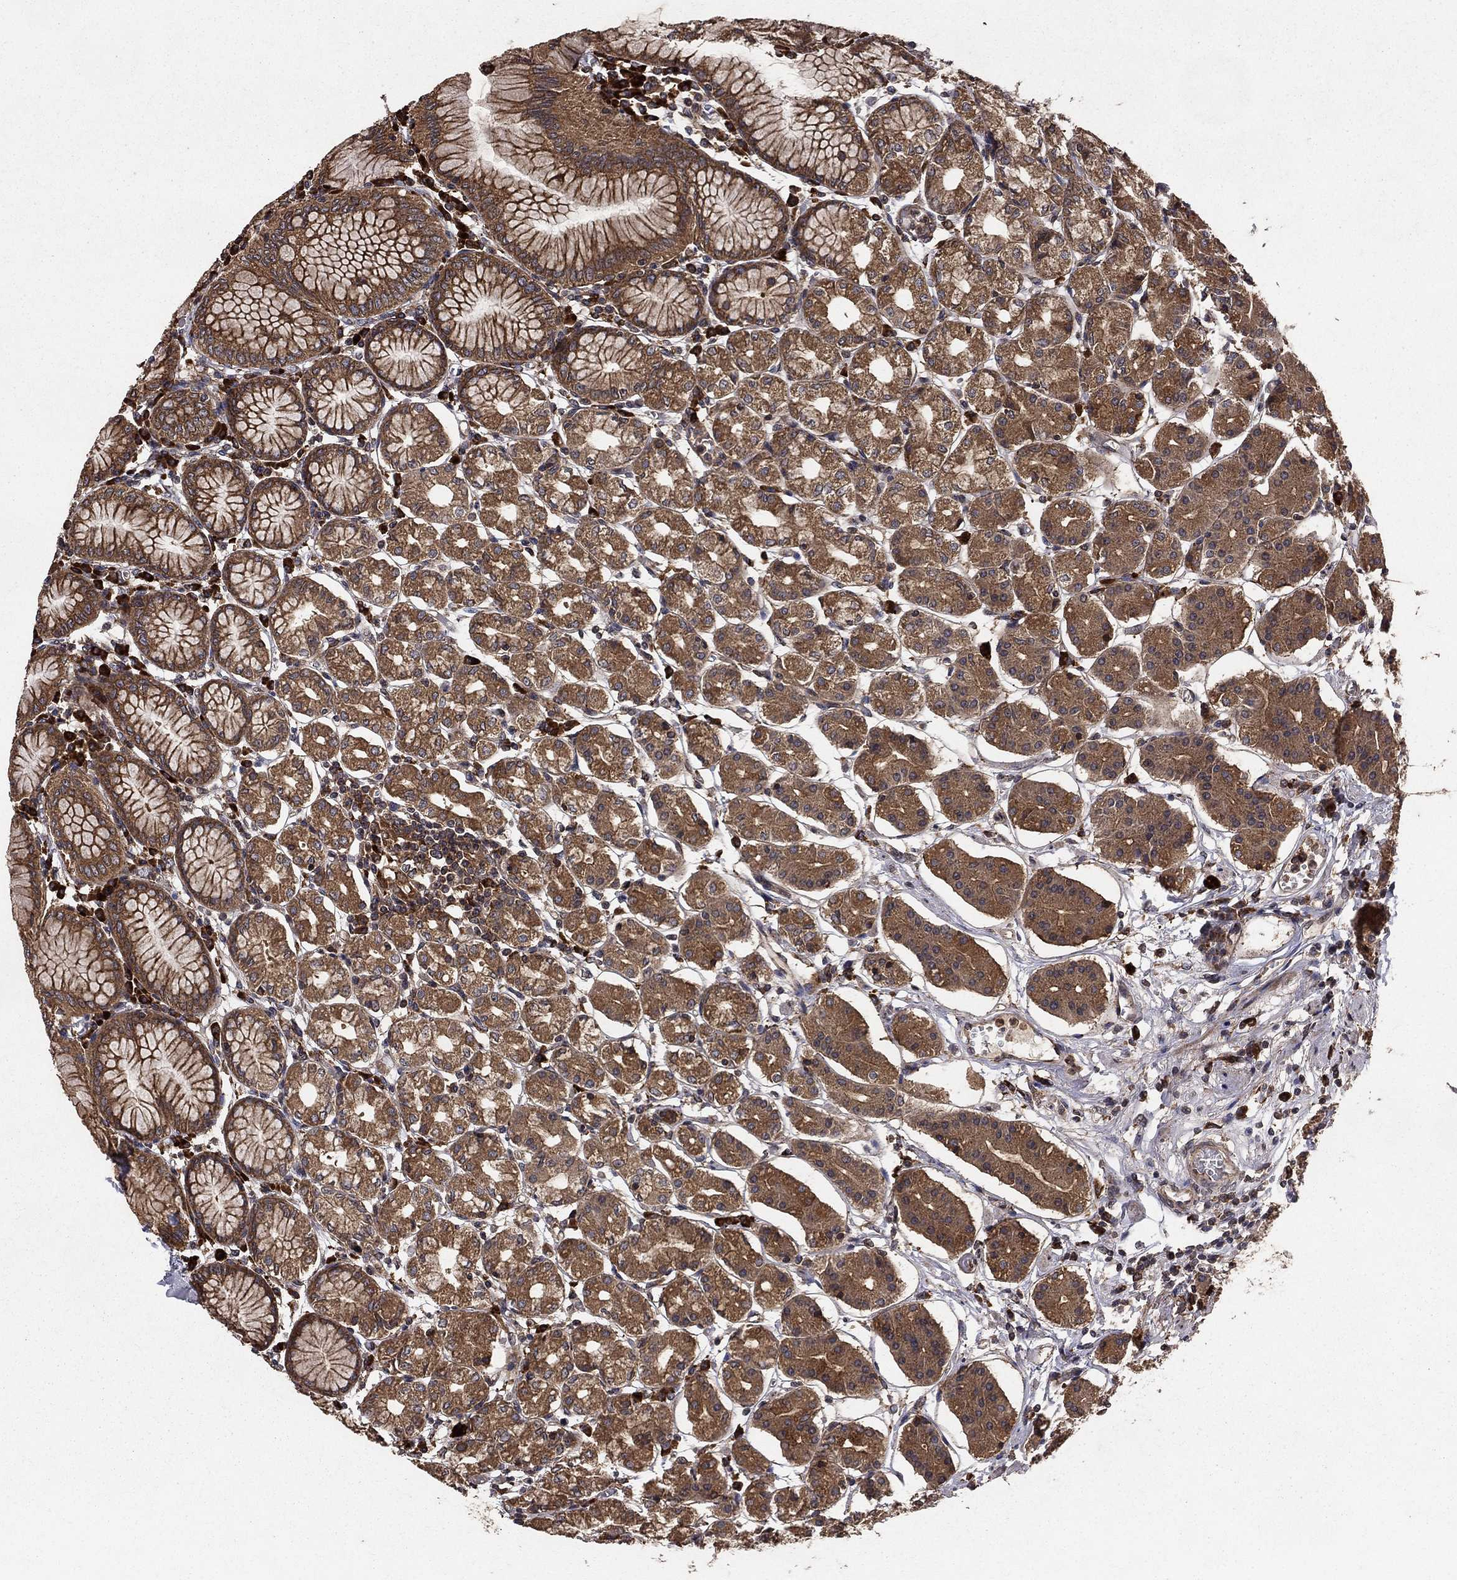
{"staining": {"intensity": "strong", "quantity": "25%-75%", "location": "cytoplasmic/membranous"}, "tissue": "stomach", "cell_type": "Glandular cells", "image_type": "normal", "snomed": [{"axis": "morphology", "description": "Normal tissue, NOS"}, {"axis": "topography", "description": "Skeletal muscle"}, {"axis": "topography", "description": "Stomach"}], "caption": "IHC (DAB) staining of benign human stomach reveals strong cytoplasmic/membranous protein expression in about 25%-75% of glandular cells. (DAB (3,3'-diaminobenzidine) IHC, brown staining for protein, blue staining for nuclei).", "gene": "BABAM2", "patient": {"sex": "female", "age": 57}}